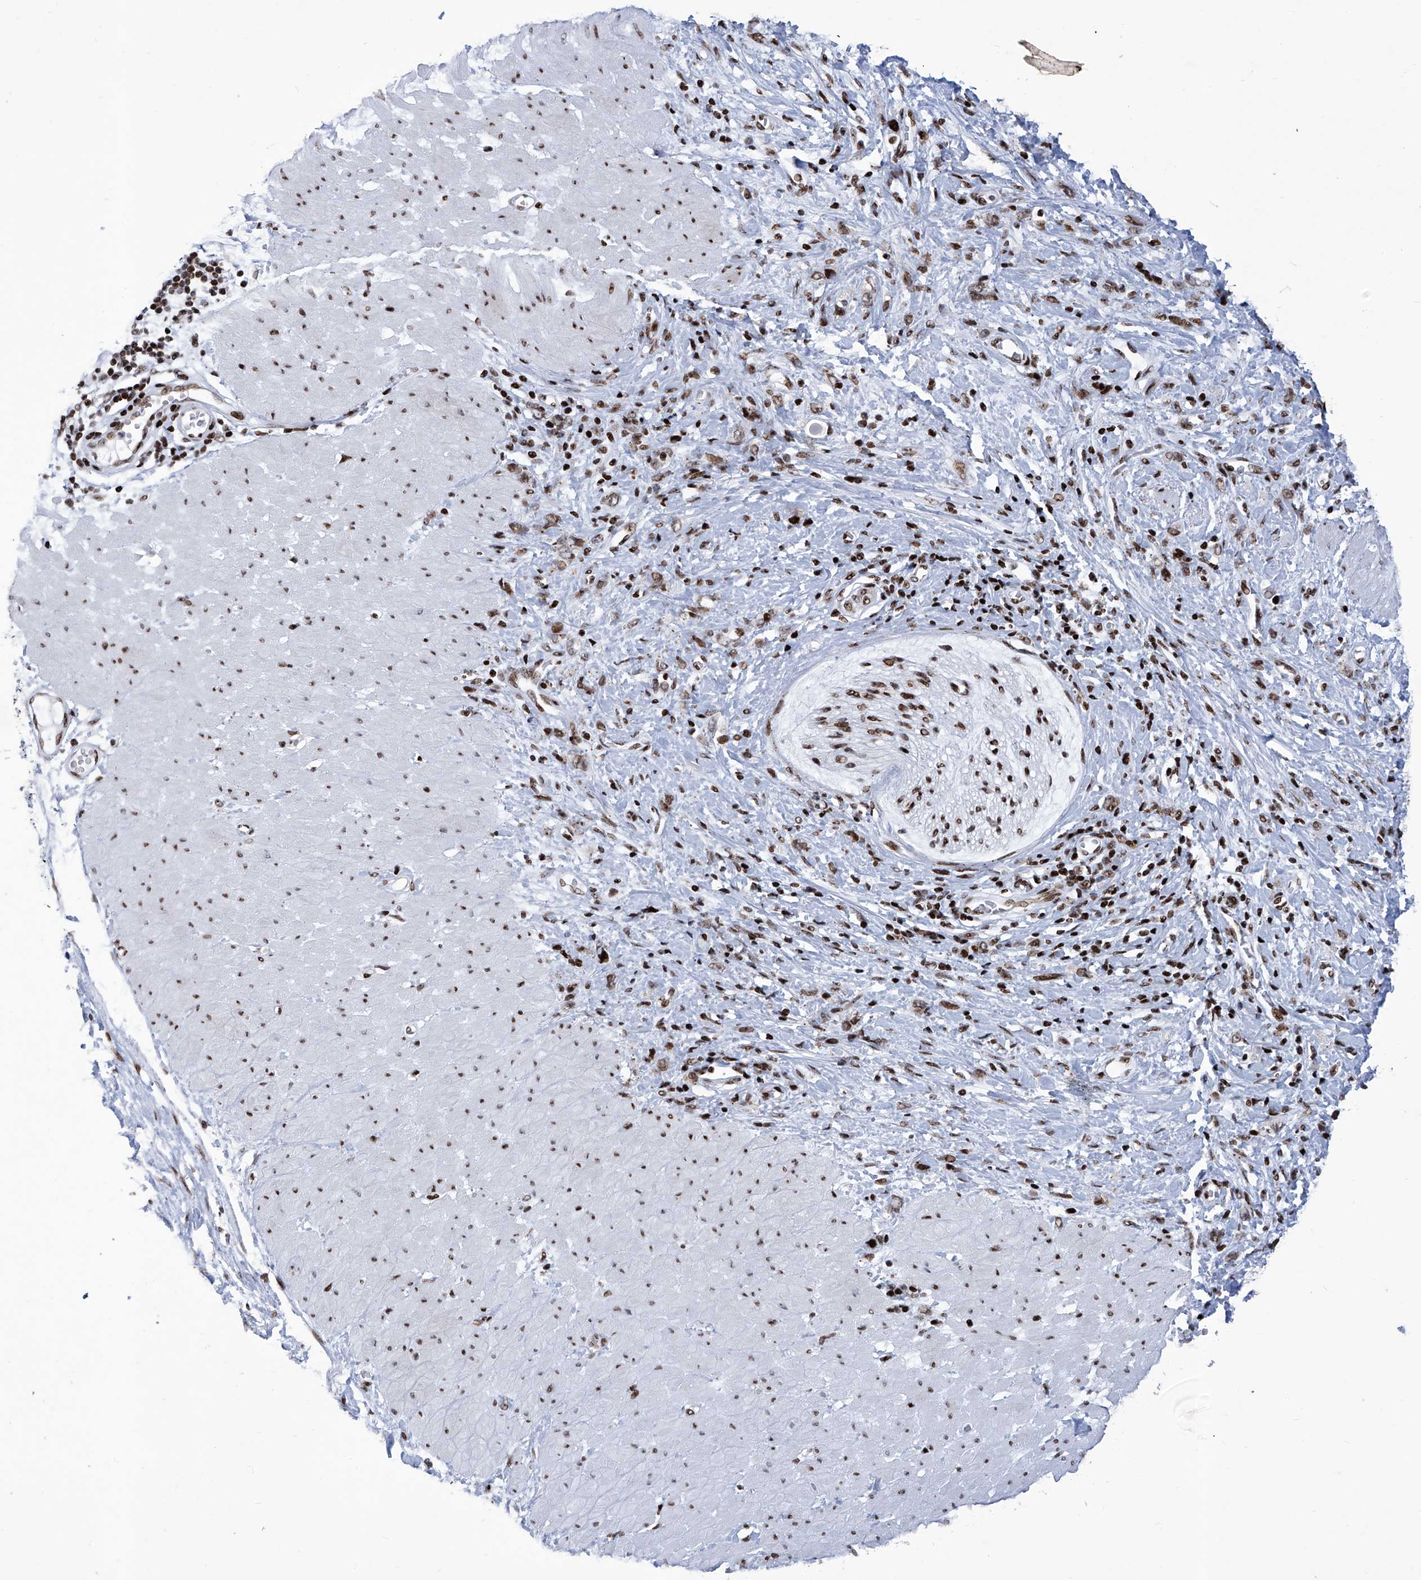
{"staining": {"intensity": "moderate", "quantity": ">75%", "location": "nuclear"}, "tissue": "stomach cancer", "cell_type": "Tumor cells", "image_type": "cancer", "snomed": [{"axis": "morphology", "description": "Adenocarcinoma, NOS"}, {"axis": "topography", "description": "Stomach"}], "caption": "Tumor cells reveal moderate nuclear expression in about >75% of cells in stomach cancer (adenocarcinoma).", "gene": "HEY2", "patient": {"sex": "female", "age": 76}}